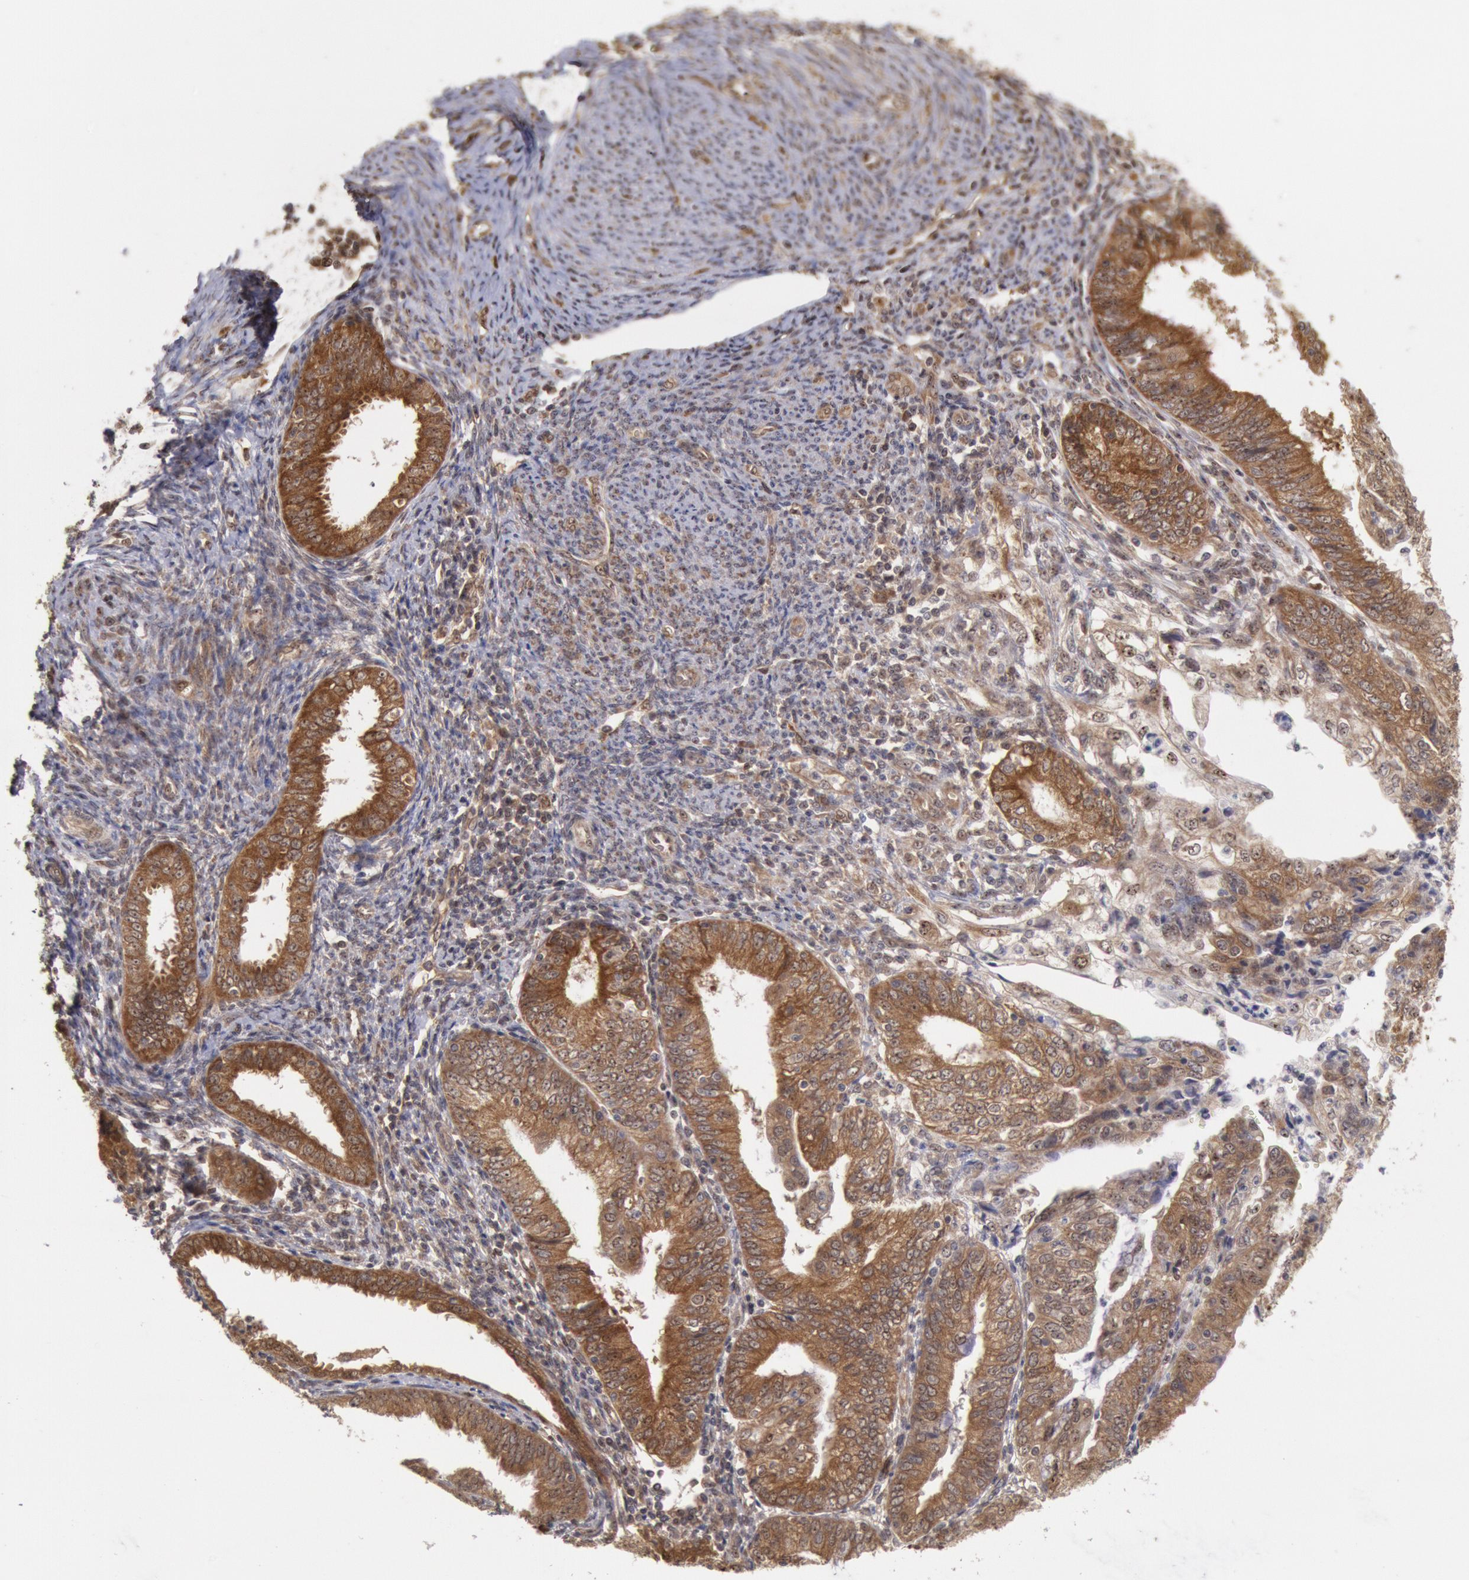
{"staining": {"intensity": "moderate", "quantity": ">75%", "location": "cytoplasmic/membranous"}, "tissue": "endometrial cancer", "cell_type": "Tumor cells", "image_type": "cancer", "snomed": [{"axis": "morphology", "description": "Adenocarcinoma, NOS"}, {"axis": "topography", "description": "Endometrium"}], "caption": "This is a histology image of IHC staining of endometrial cancer (adenocarcinoma), which shows moderate staining in the cytoplasmic/membranous of tumor cells.", "gene": "STX17", "patient": {"sex": "female", "age": 55}}